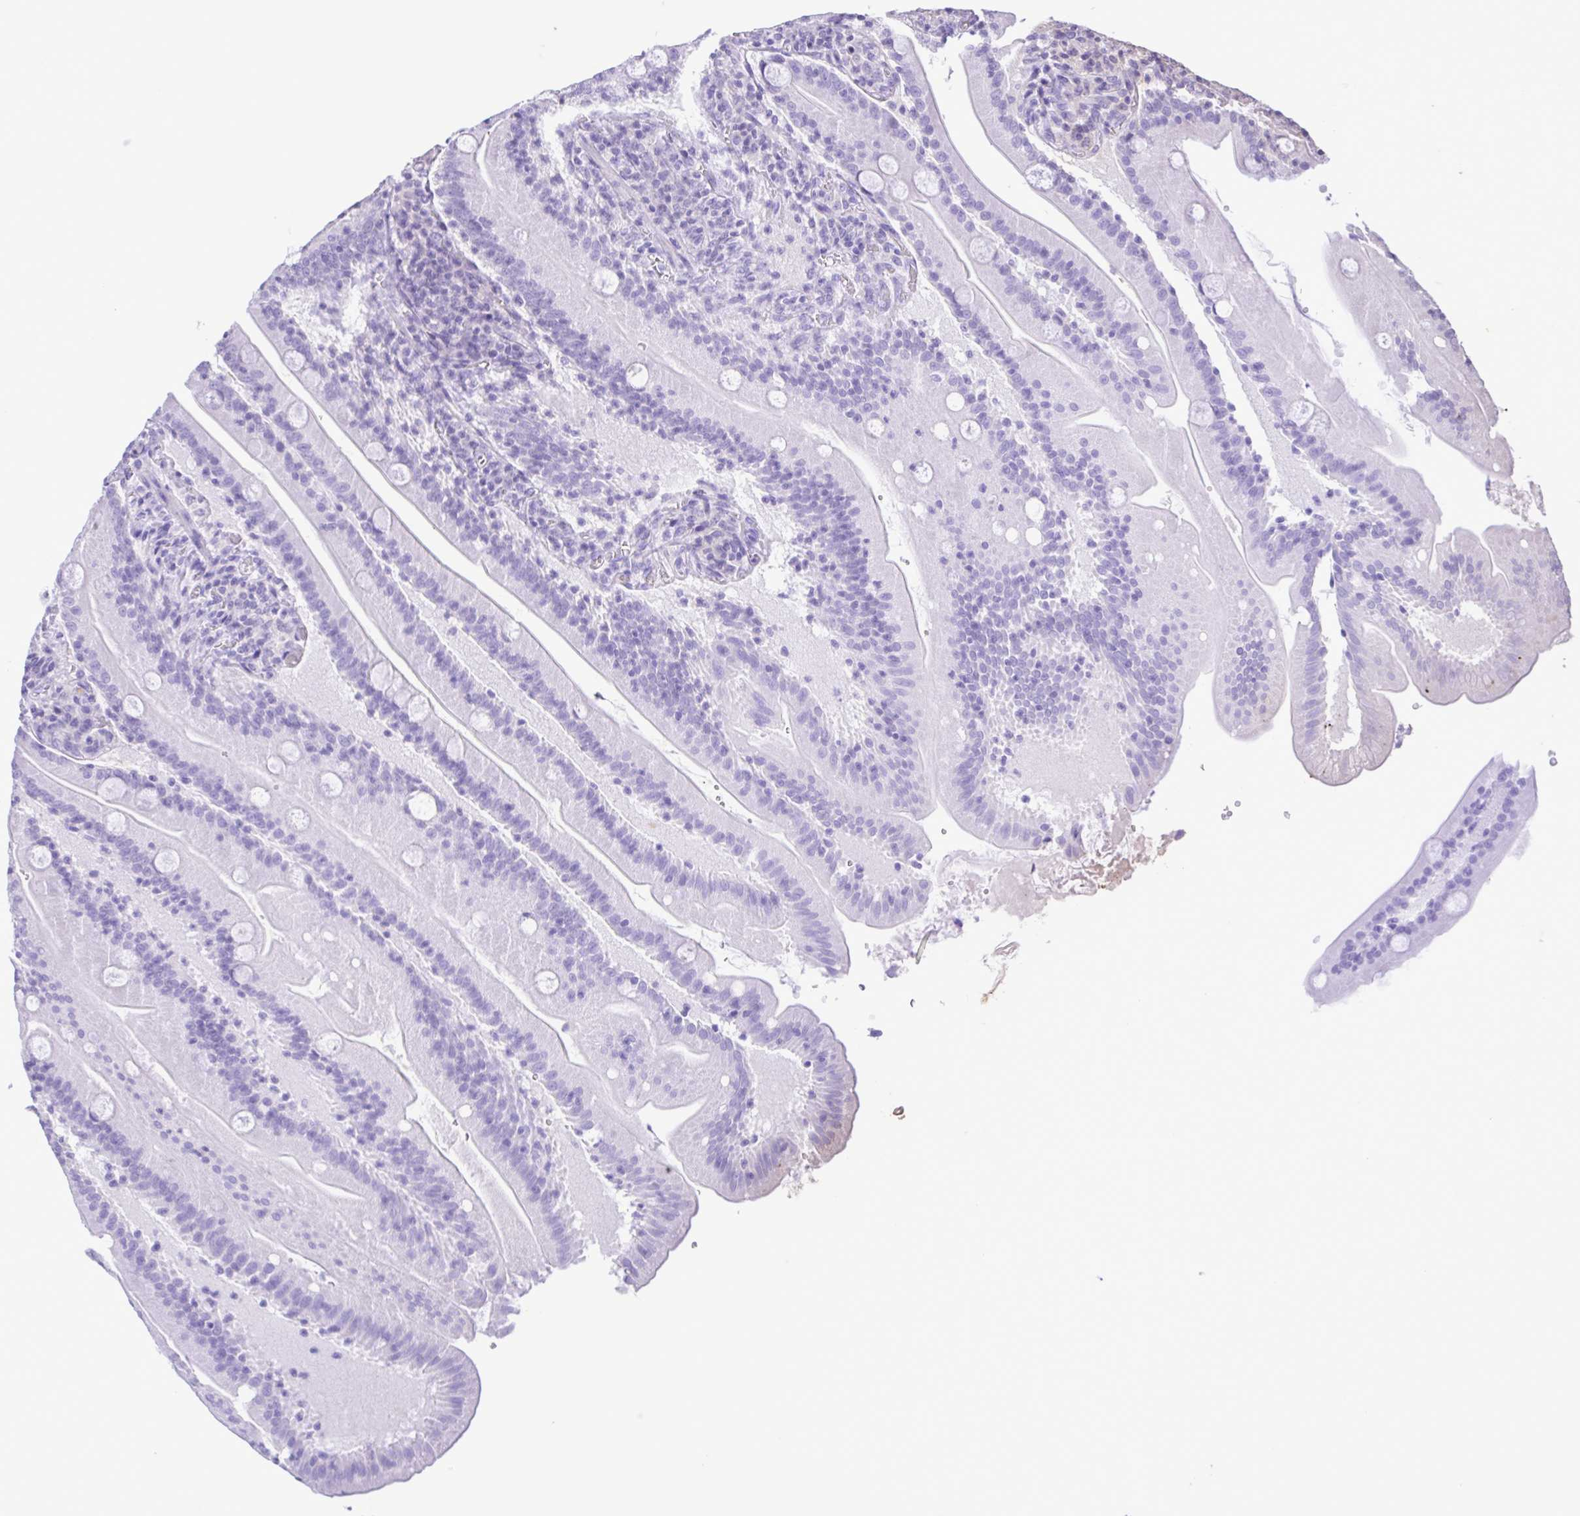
{"staining": {"intensity": "negative", "quantity": "none", "location": "none"}, "tissue": "small intestine", "cell_type": "Glandular cells", "image_type": "normal", "snomed": [{"axis": "morphology", "description": "Normal tissue, NOS"}, {"axis": "topography", "description": "Small intestine"}], "caption": "Immunohistochemistry (IHC) micrograph of benign small intestine stained for a protein (brown), which displays no positivity in glandular cells.", "gene": "CYP17A1", "patient": {"sex": "male", "age": 37}}